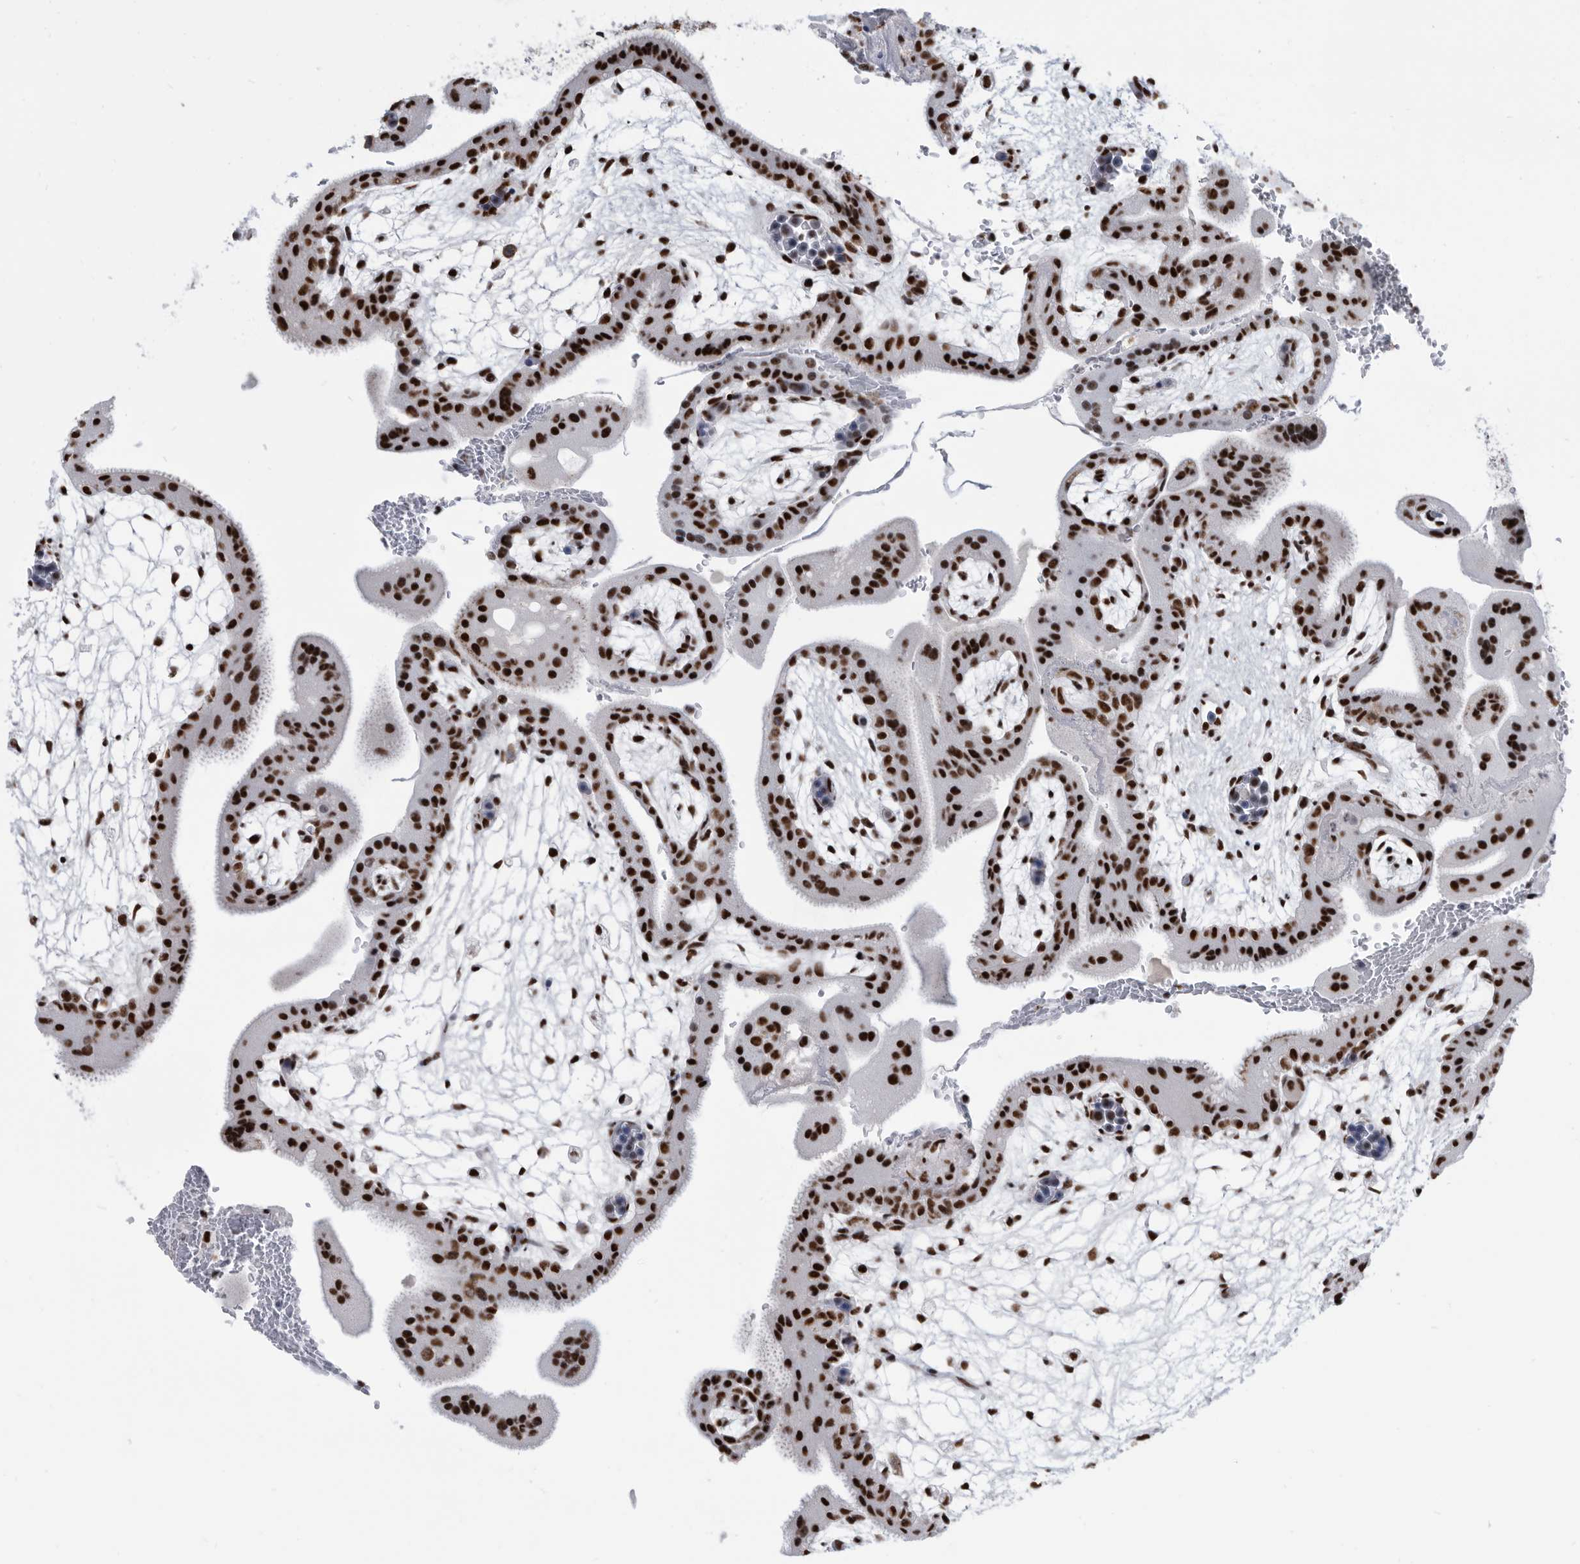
{"staining": {"intensity": "strong", "quantity": ">75%", "location": "nuclear"}, "tissue": "placenta", "cell_type": "Decidual cells", "image_type": "normal", "snomed": [{"axis": "morphology", "description": "Normal tissue, NOS"}, {"axis": "topography", "description": "Placenta"}], "caption": "Placenta stained with DAB immunohistochemistry shows high levels of strong nuclear expression in about >75% of decidual cells.", "gene": "SF3A1", "patient": {"sex": "female", "age": 35}}